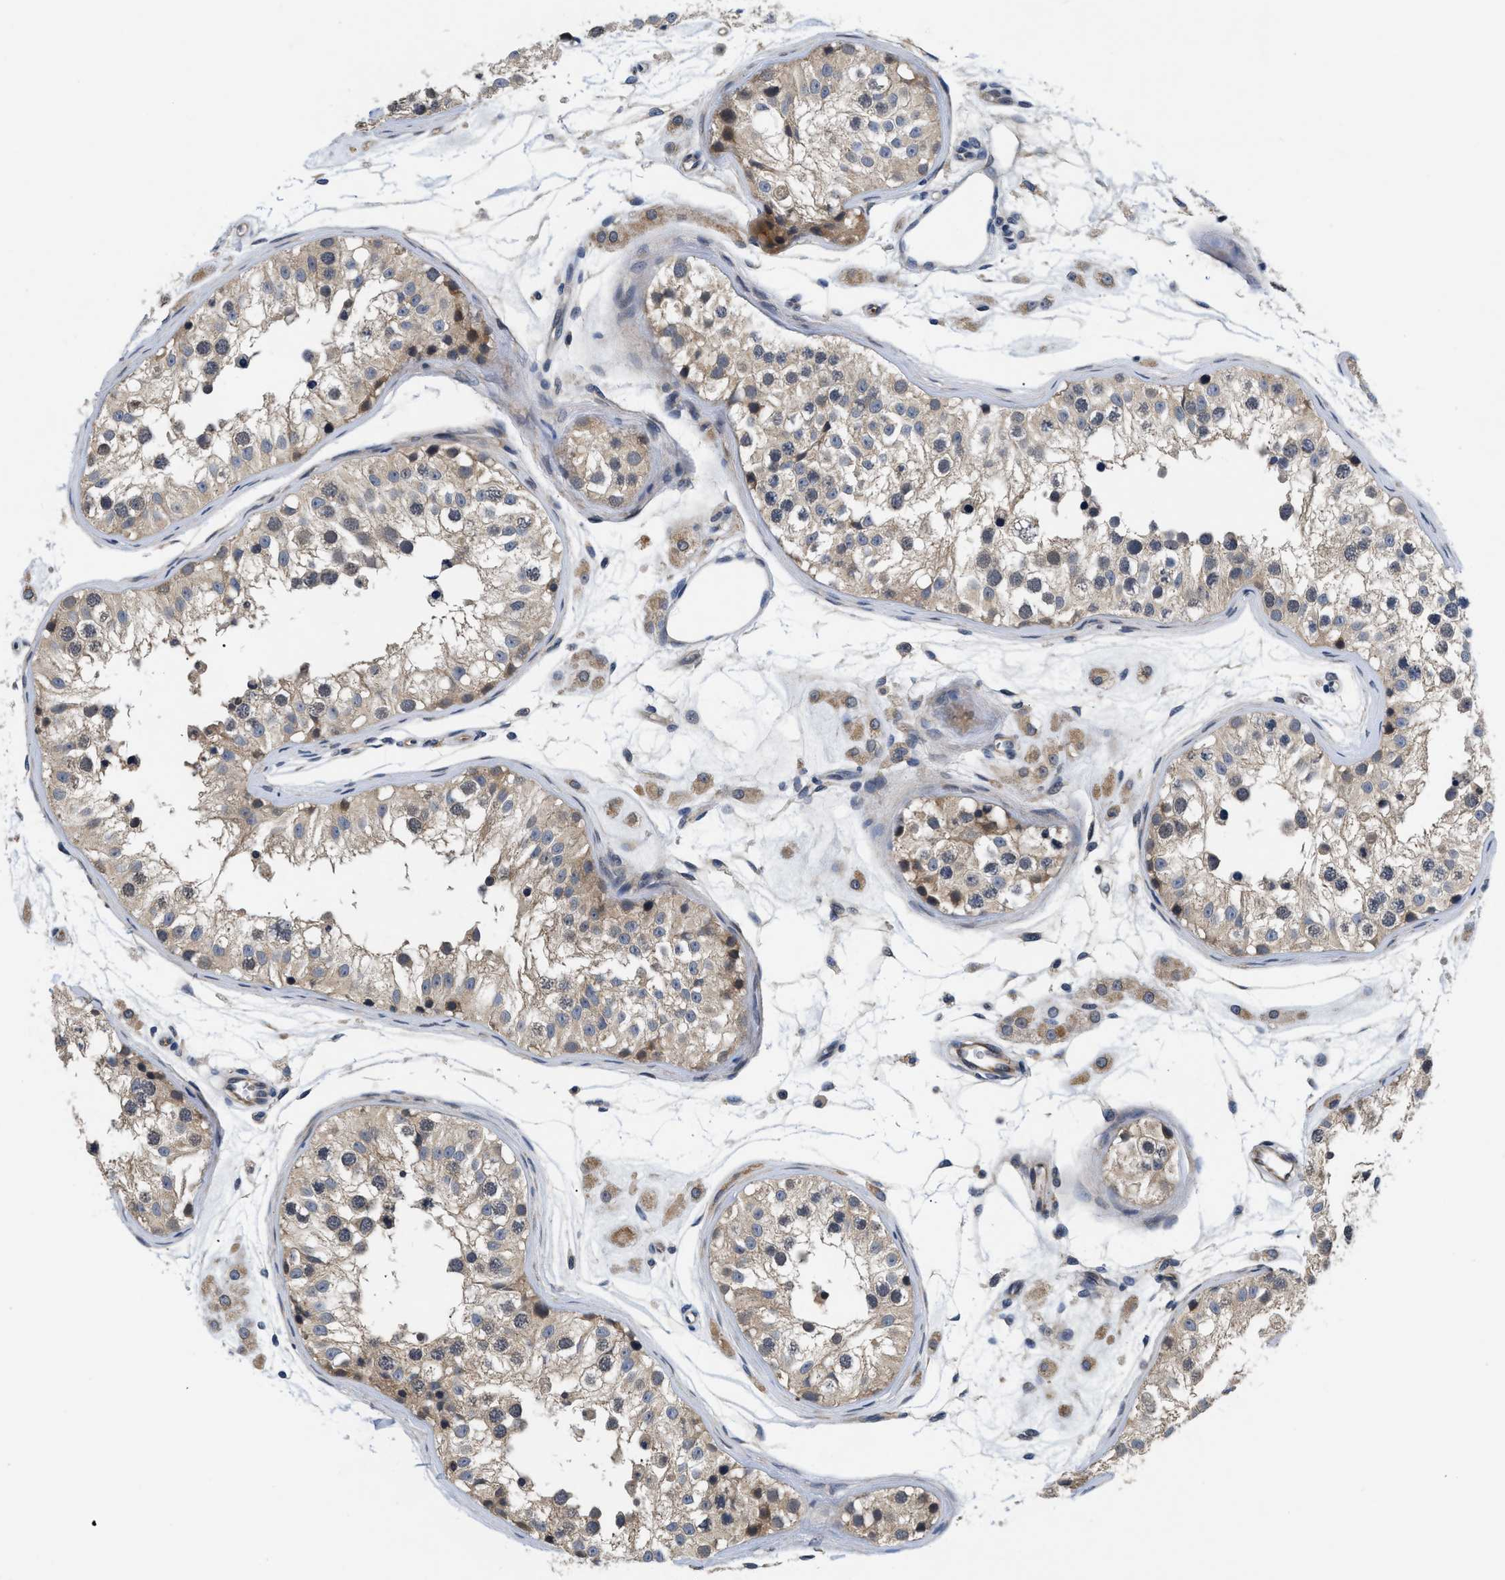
{"staining": {"intensity": "weak", "quantity": ">75%", "location": "cytoplasmic/membranous"}, "tissue": "testis", "cell_type": "Cells in seminiferous ducts", "image_type": "normal", "snomed": [{"axis": "morphology", "description": "Normal tissue, NOS"}, {"axis": "morphology", "description": "Adenocarcinoma, metastatic, NOS"}, {"axis": "topography", "description": "Testis"}], "caption": "Normal testis was stained to show a protein in brown. There is low levels of weak cytoplasmic/membranous positivity in about >75% of cells in seminiferous ducts.", "gene": "HMGCR", "patient": {"sex": "male", "age": 26}}